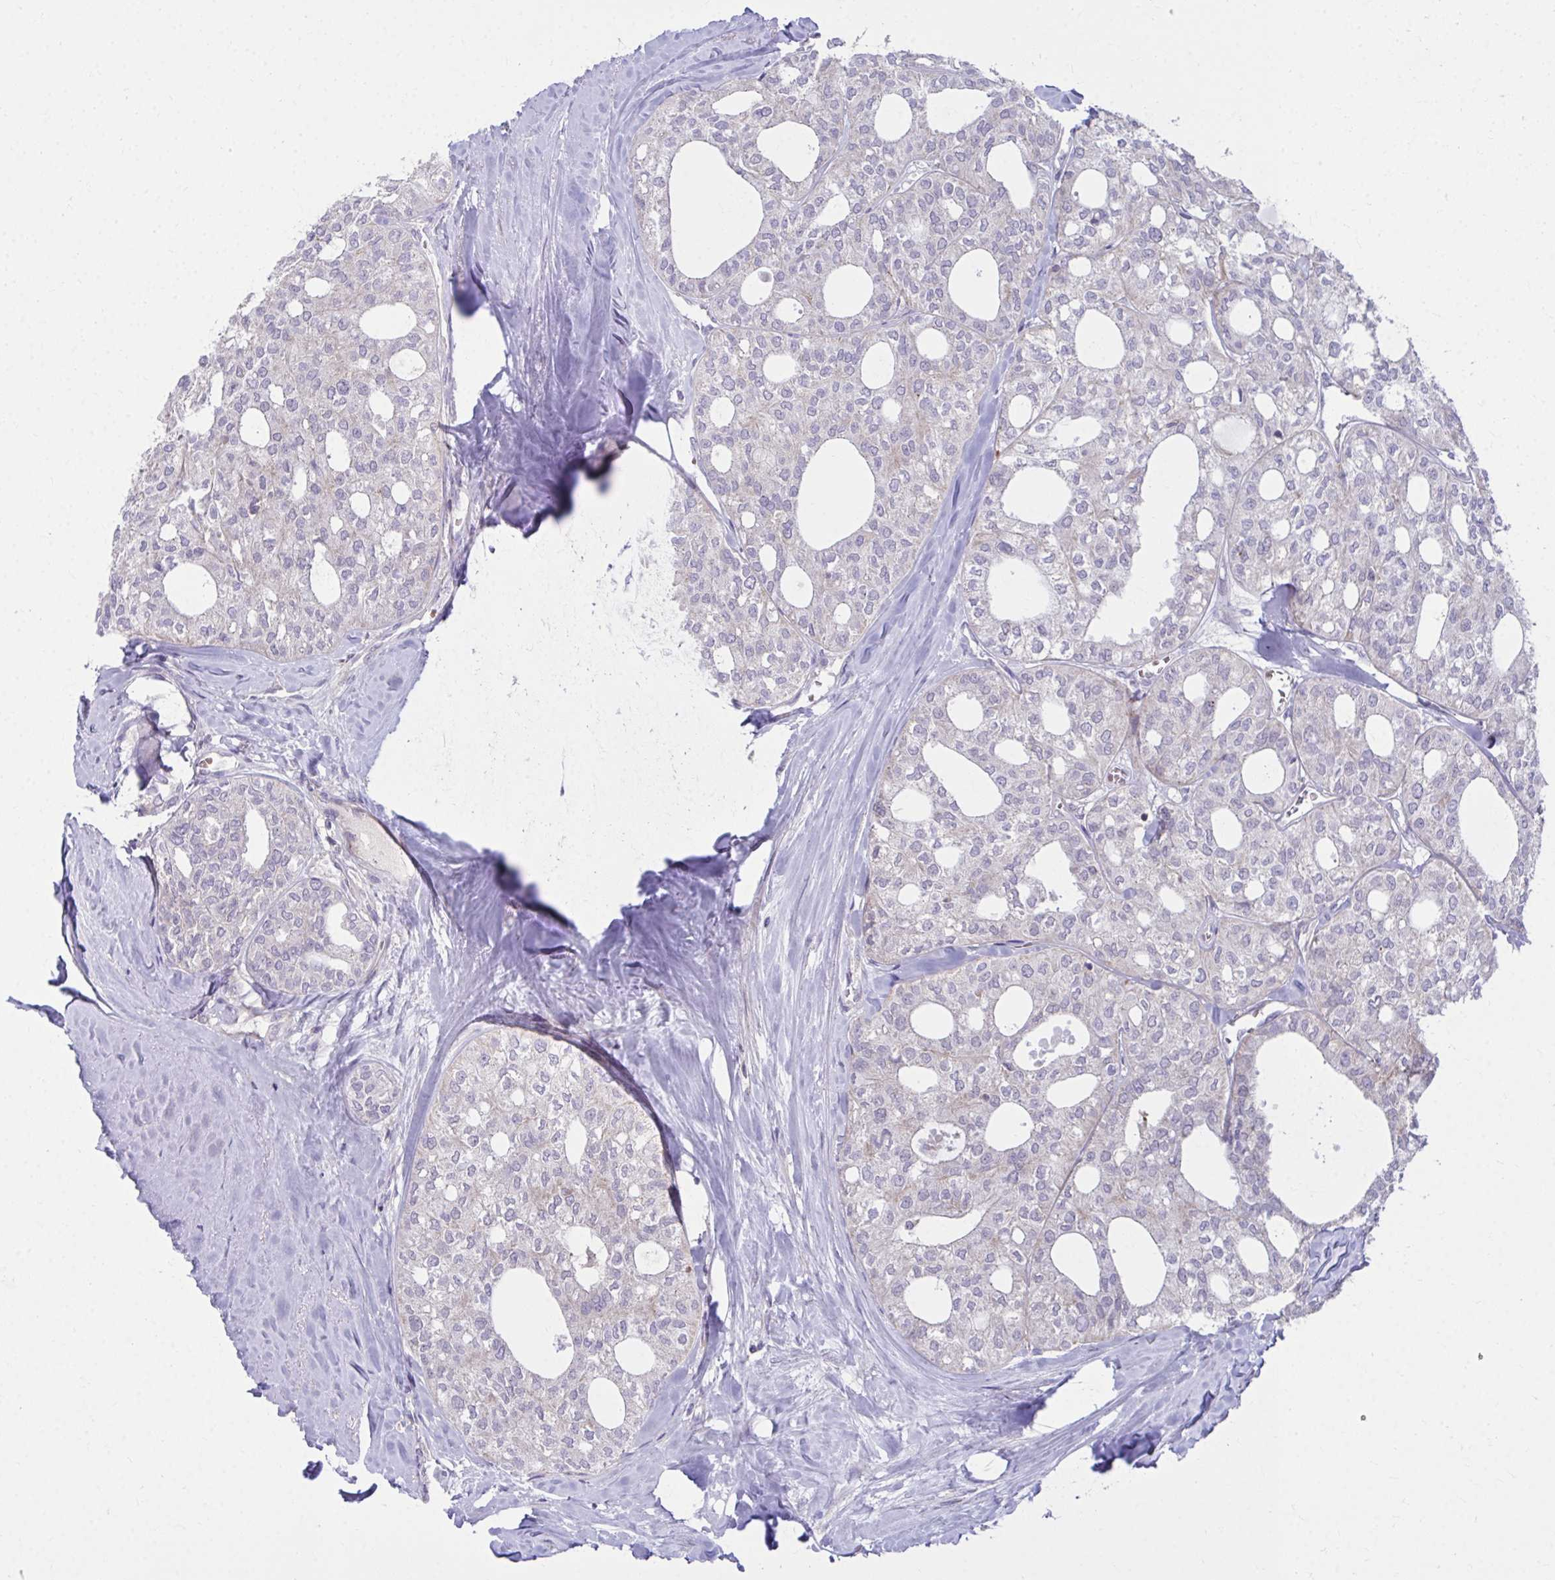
{"staining": {"intensity": "negative", "quantity": "none", "location": "none"}, "tissue": "thyroid cancer", "cell_type": "Tumor cells", "image_type": "cancer", "snomed": [{"axis": "morphology", "description": "Follicular adenoma carcinoma, NOS"}, {"axis": "topography", "description": "Thyroid gland"}], "caption": "High power microscopy image of an immunohistochemistry photomicrograph of thyroid follicular adenoma carcinoma, revealing no significant staining in tumor cells. (DAB immunohistochemistry (IHC) visualized using brightfield microscopy, high magnification).", "gene": "C16orf54", "patient": {"sex": "male", "age": 75}}